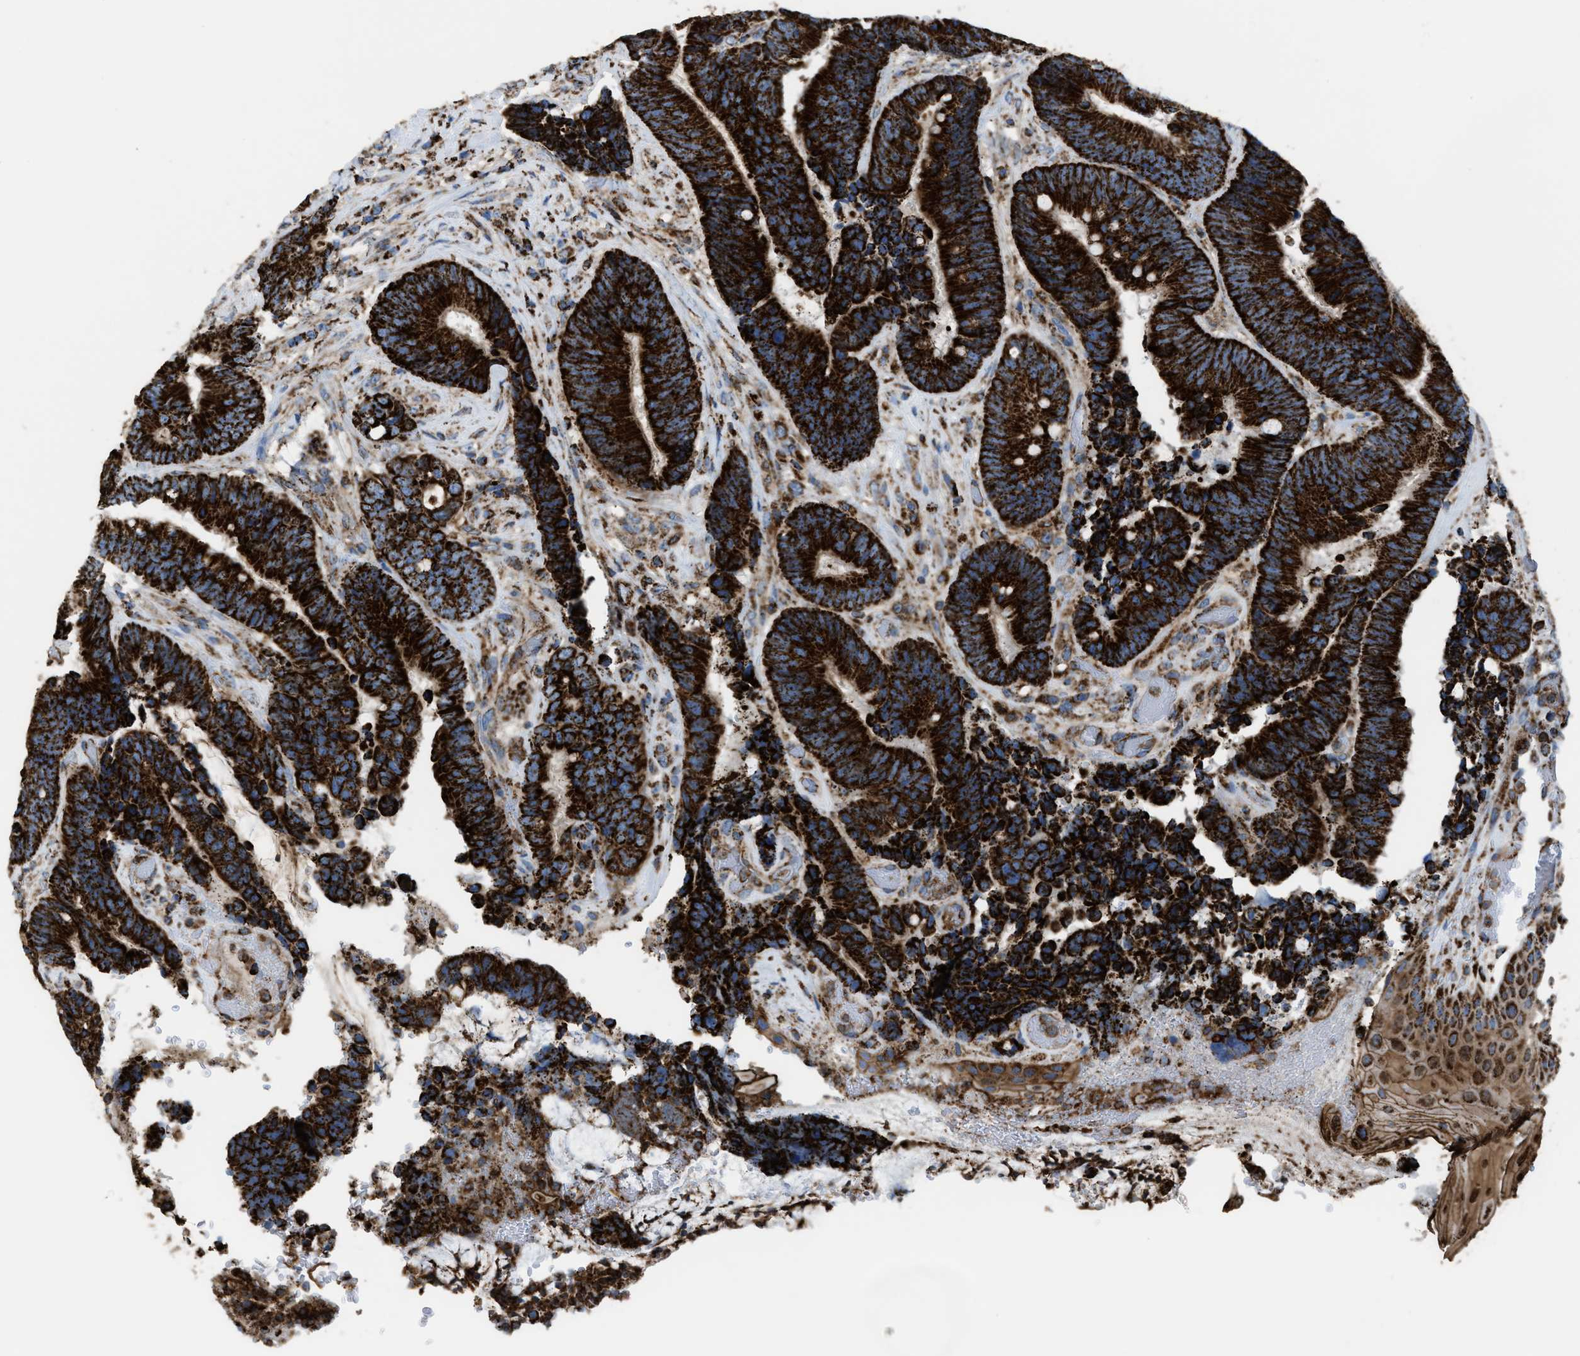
{"staining": {"intensity": "strong", "quantity": ">75%", "location": "cytoplasmic/membranous"}, "tissue": "colorectal cancer", "cell_type": "Tumor cells", "image_type": "cancer", "snomed": [{"axis": "morphology", "description": "Adenocarcinoma, NOS"}, {"axis": "topography", "description": "Rectum"}, {"axis": "topography", "description": "Anal"}], "caption": "There is high levels of strong cytoplasmic/membranous expression in tumor cells of colorectal adenocarcinoma, as demonstrated by immunohistochemical staining (brown color).", "gene": "ECHS1", "patient": {"sex": "female", "age": 89}}